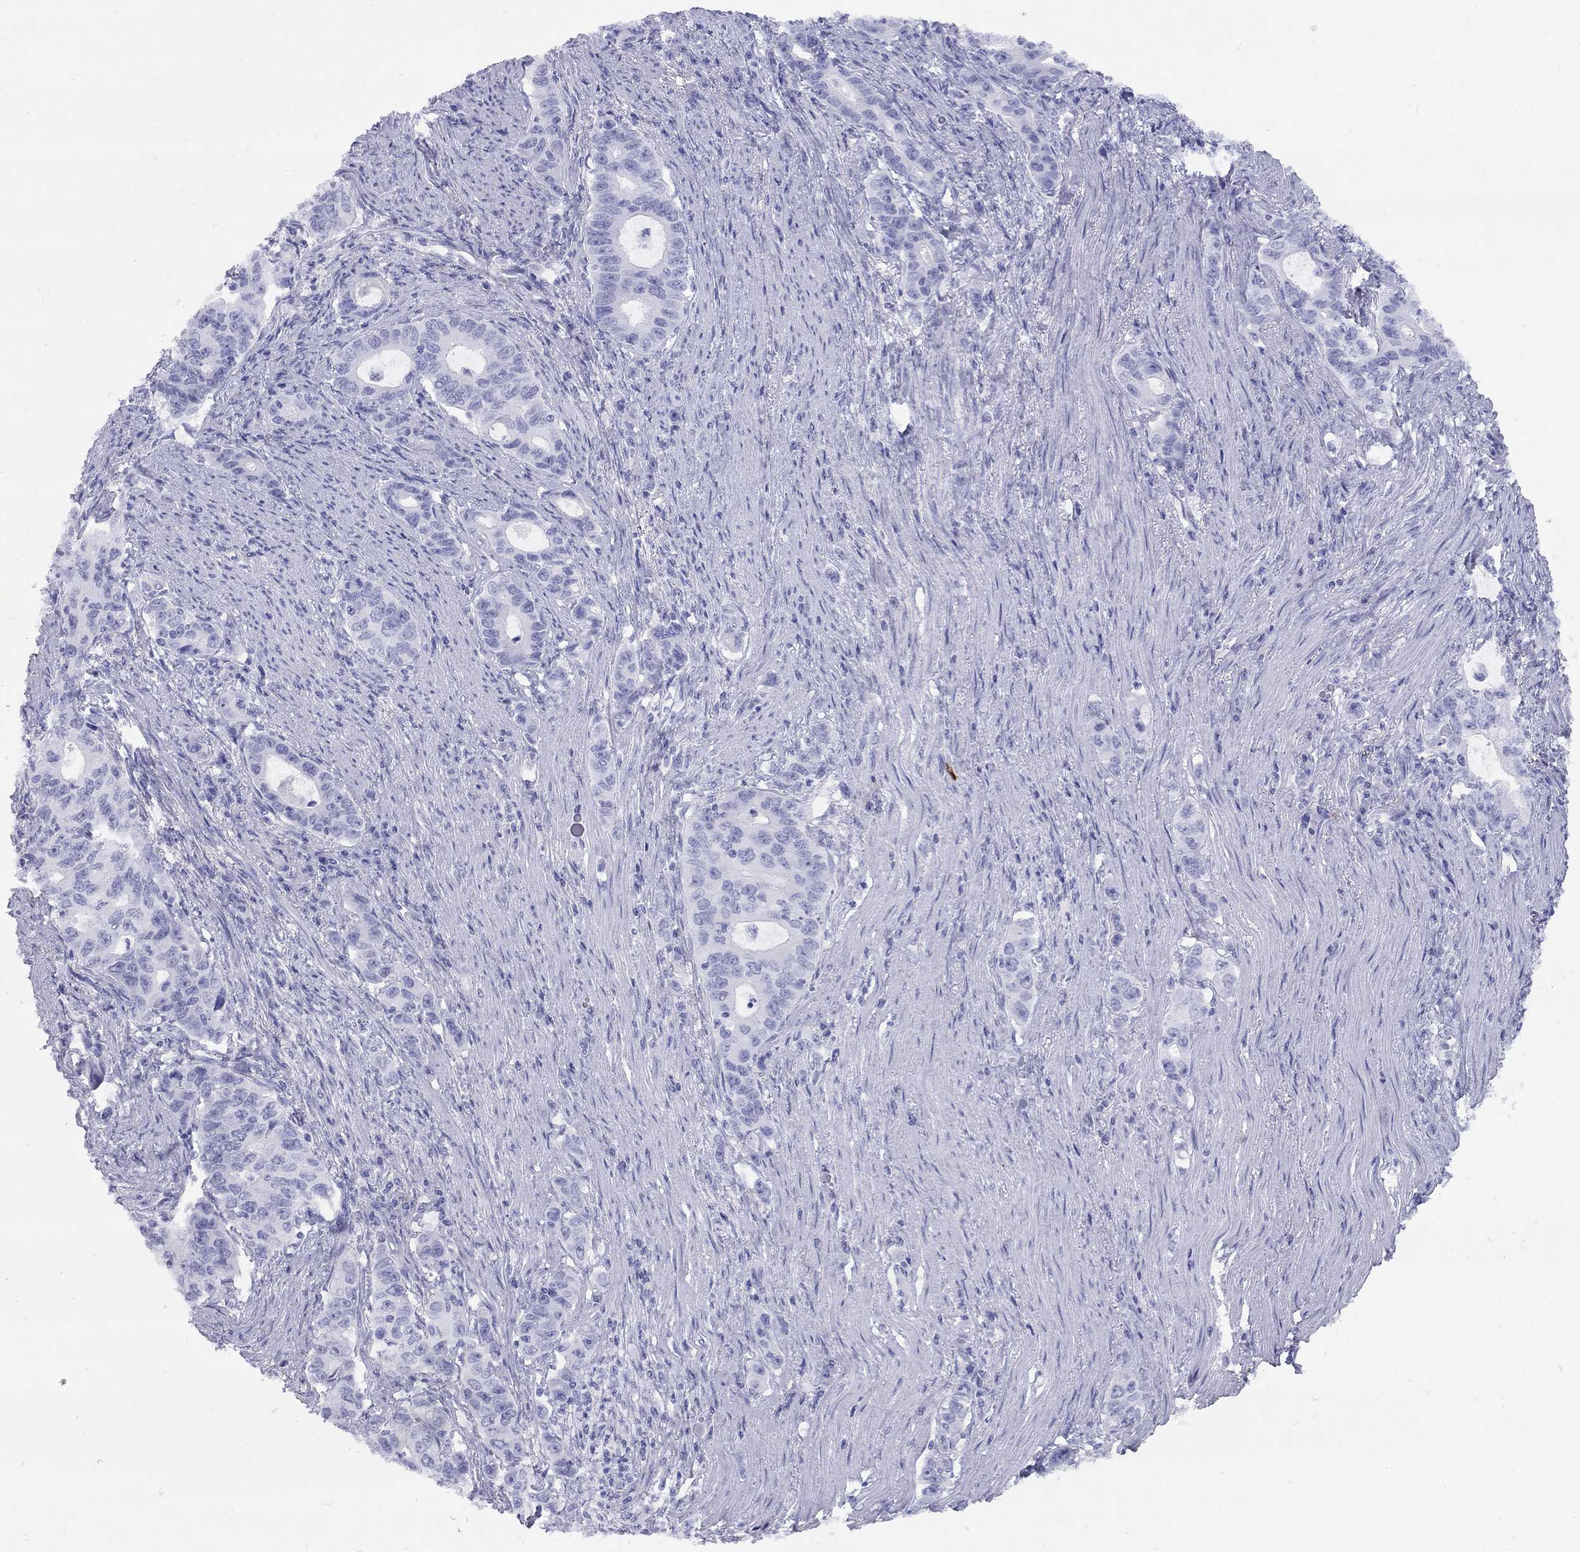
{"staining": {"intensity": "negative", "quantity": "none", "location": "none"}, "tissue": "stomach cancer", "cell_type": "Tumor cells", "image_type": "cancer", "snomed": [{"axis": "morphology", "description": "Adenocarcinoma, NOS"}, {"axis": "topography", "description": "Stomach, lower"}], "caption": "This is a micrograph of immunohistochemistry staining of adenocarcinoma (stomach), which shows no staining in tumor cells.", "gene": "GRIA2", "patient": {"sex": "female", "age": 72}}